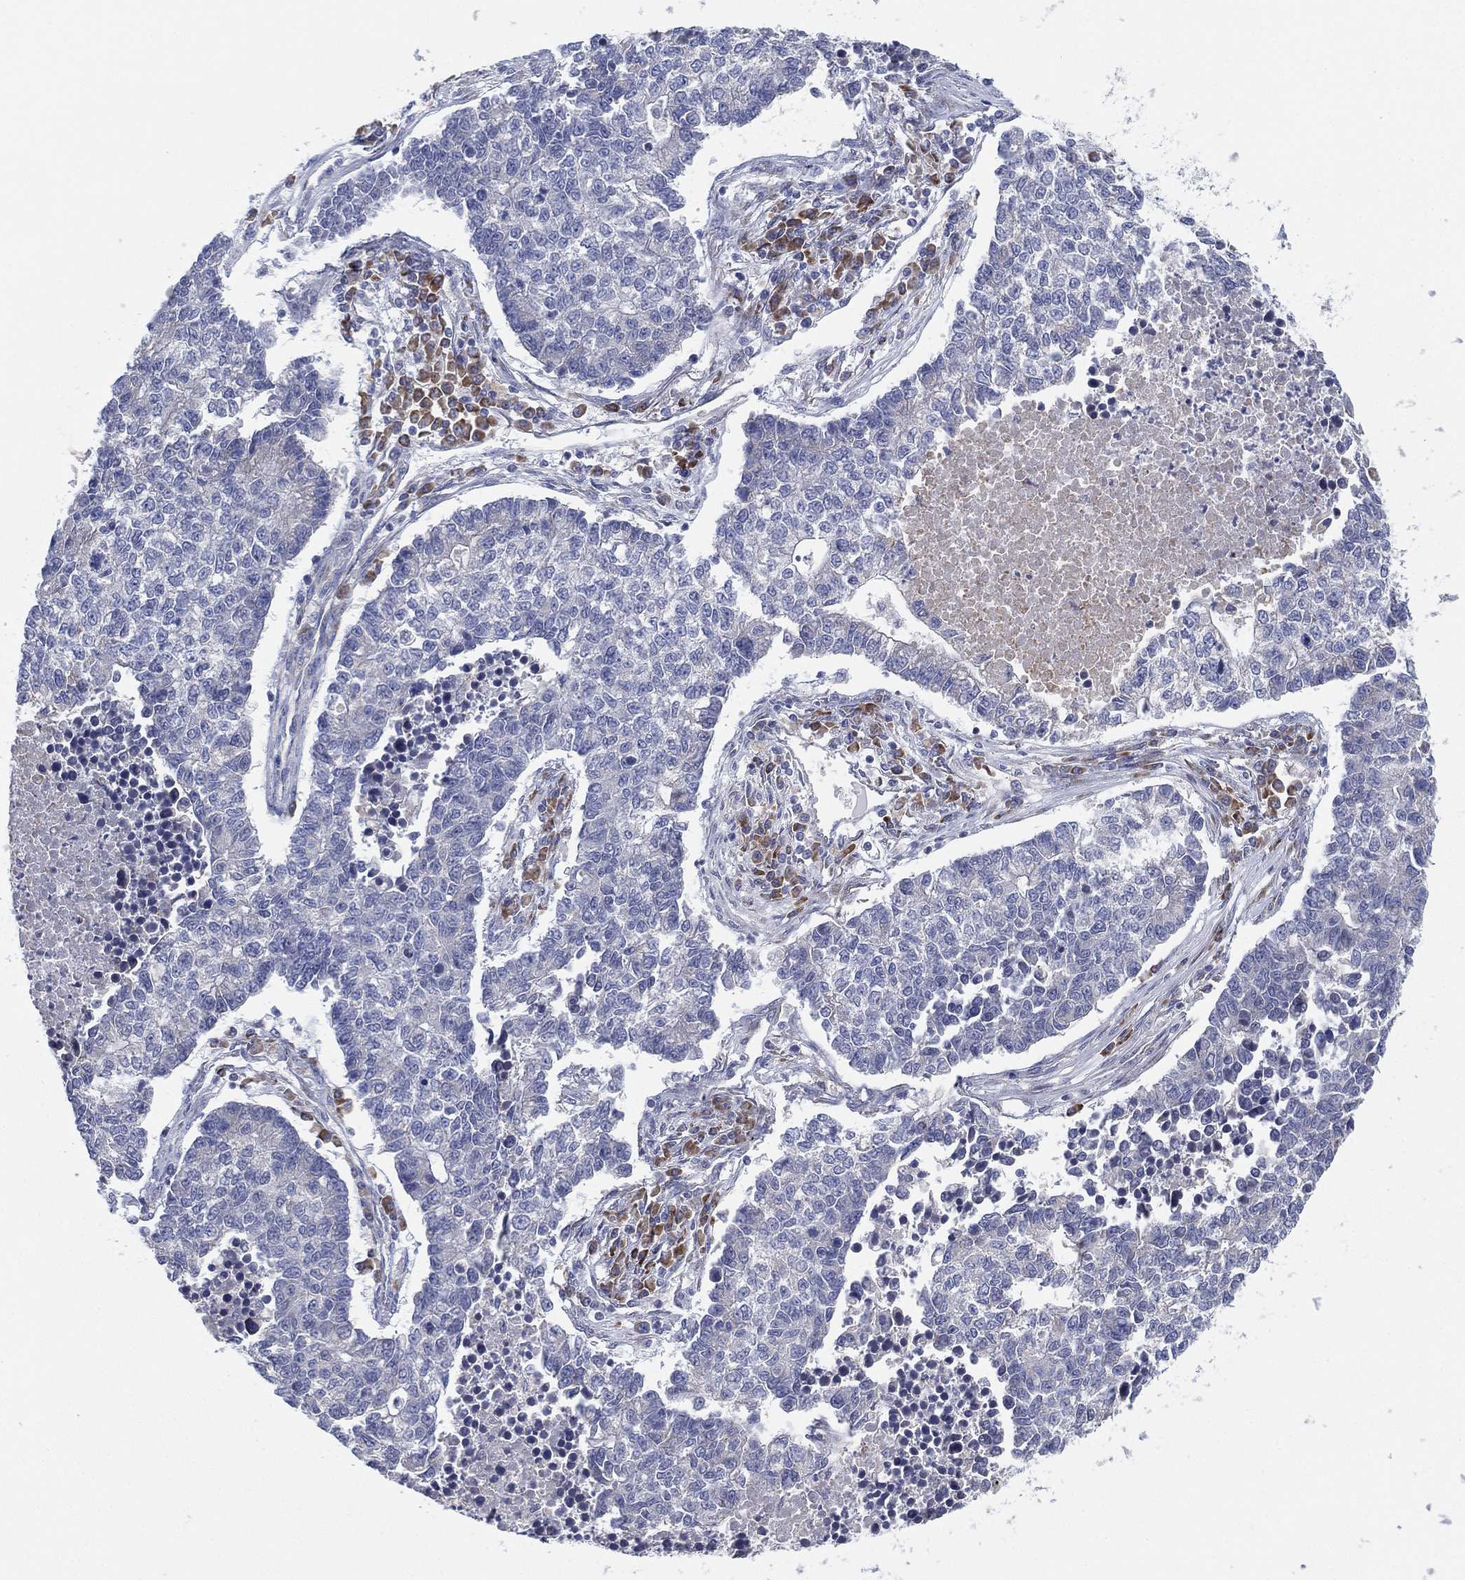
{"staining": {"intensity": "negative", "quantity": "none", "location": "none"}, "tissue": "lung cancer", "cell_type": "Tumor cells", "image_type": "cancer", "snomed": [{"axis": "morphology", "description": "Adenocarcinoma, NOS"}, {"axis": "topography", "description": "Lung"}], "caption": "IHC of adenocarcinoma (lung) displays no positivity in tumor cells.", "gene": "TMEM40", "patient": {"sex": "male", "age": 57}}